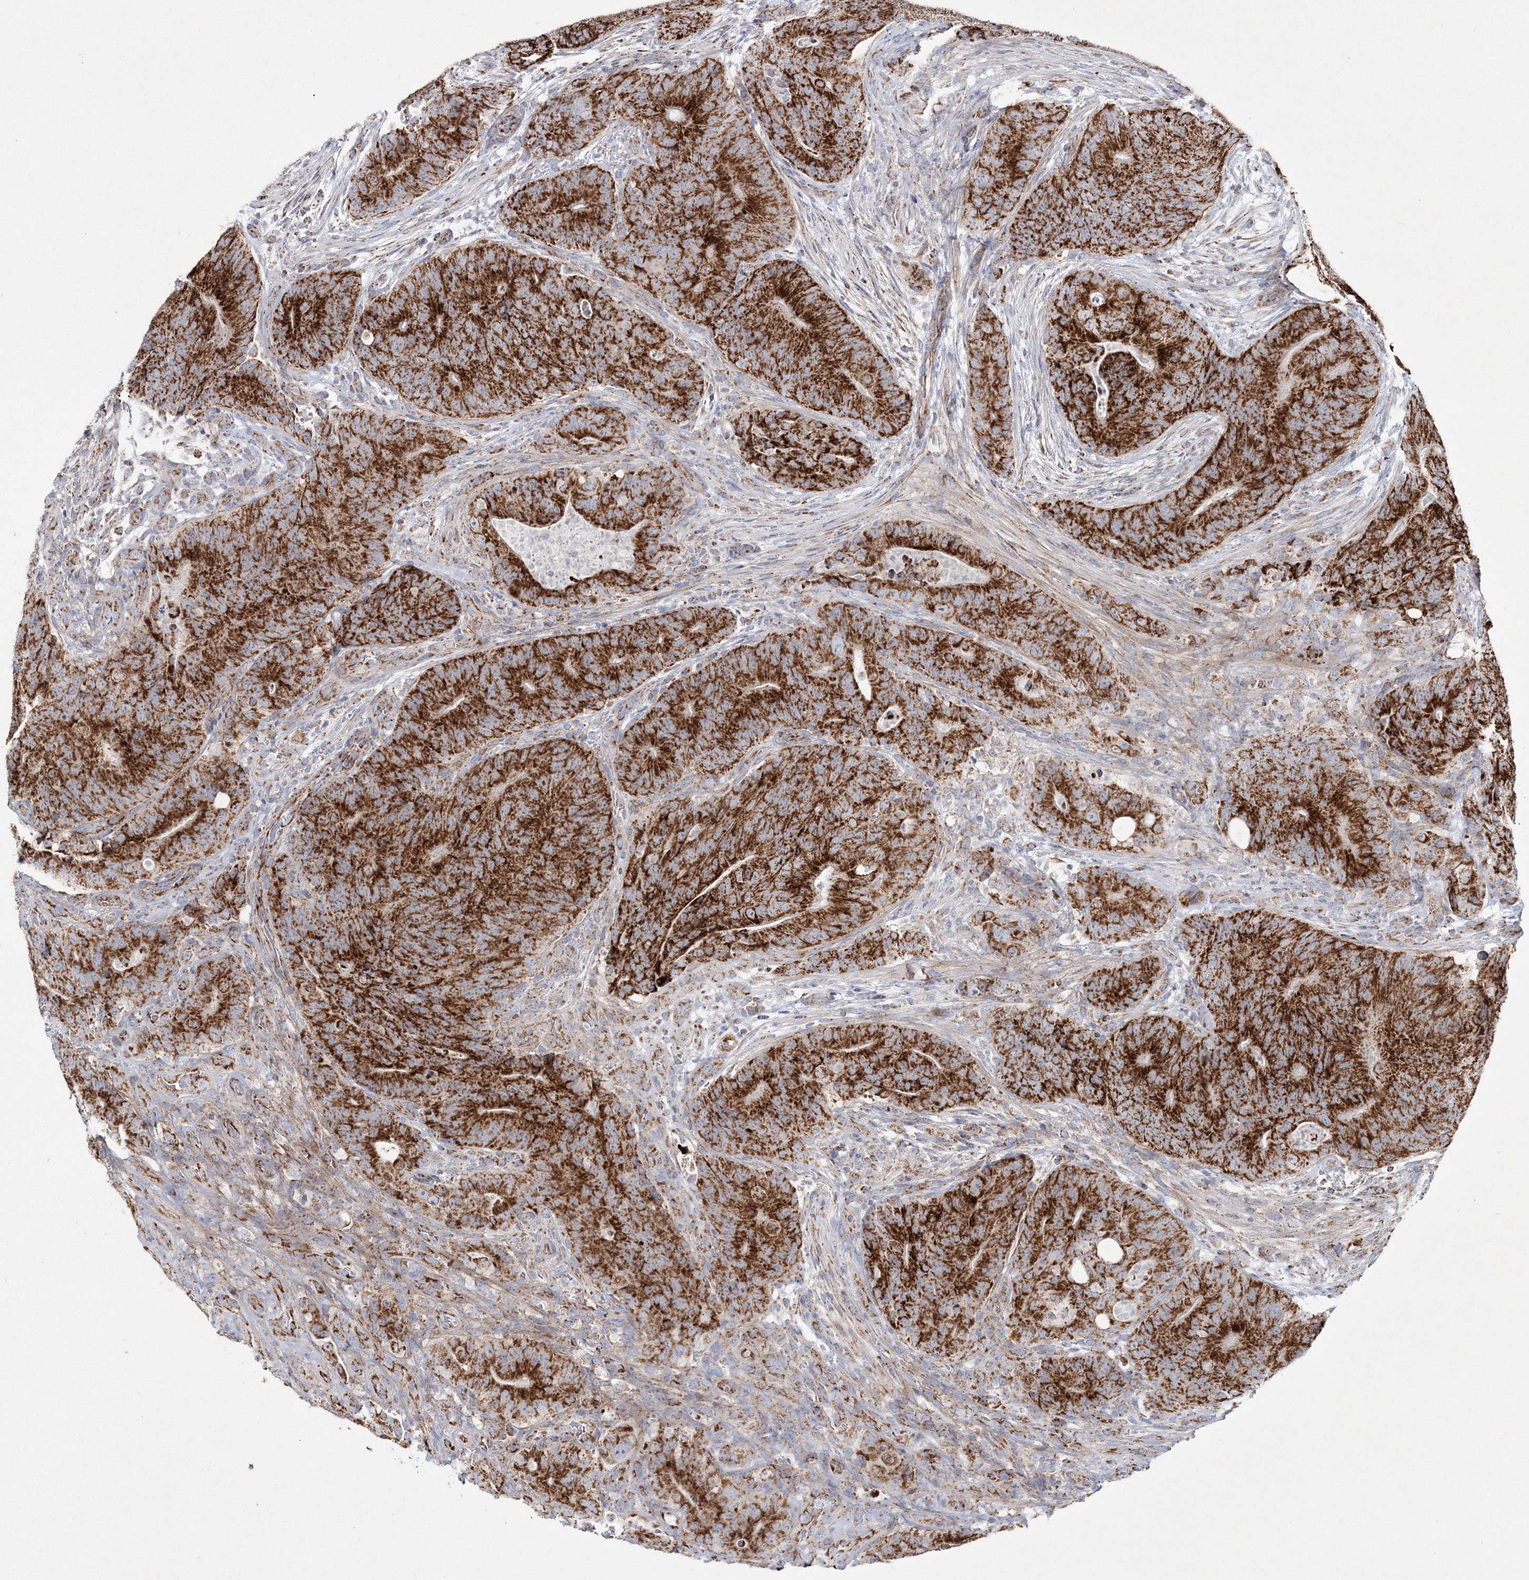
{"staining": {"intensity": "strong", "quantity": ">75%", "location": "cytoplasmic/membranous"}, "tissue": "colorectal cancer", "cell_type": "Tumor cells", "image_type": "cancer", "snomed": [{"axis": "morphology", "description": "Normal tissue, NOS"}, {"axis": "topography", "description": "Colon"}], "caption": "The micrograph exhibits staining of colorectal cancer, revealing strong cytoplasmic/membranous protein expression (brown color) within tumor cells. (DAB IHC with brightfield microscopy, high magnification).", "gene": "HIBCH", "patient": {"sex": "female", "age": 82}}